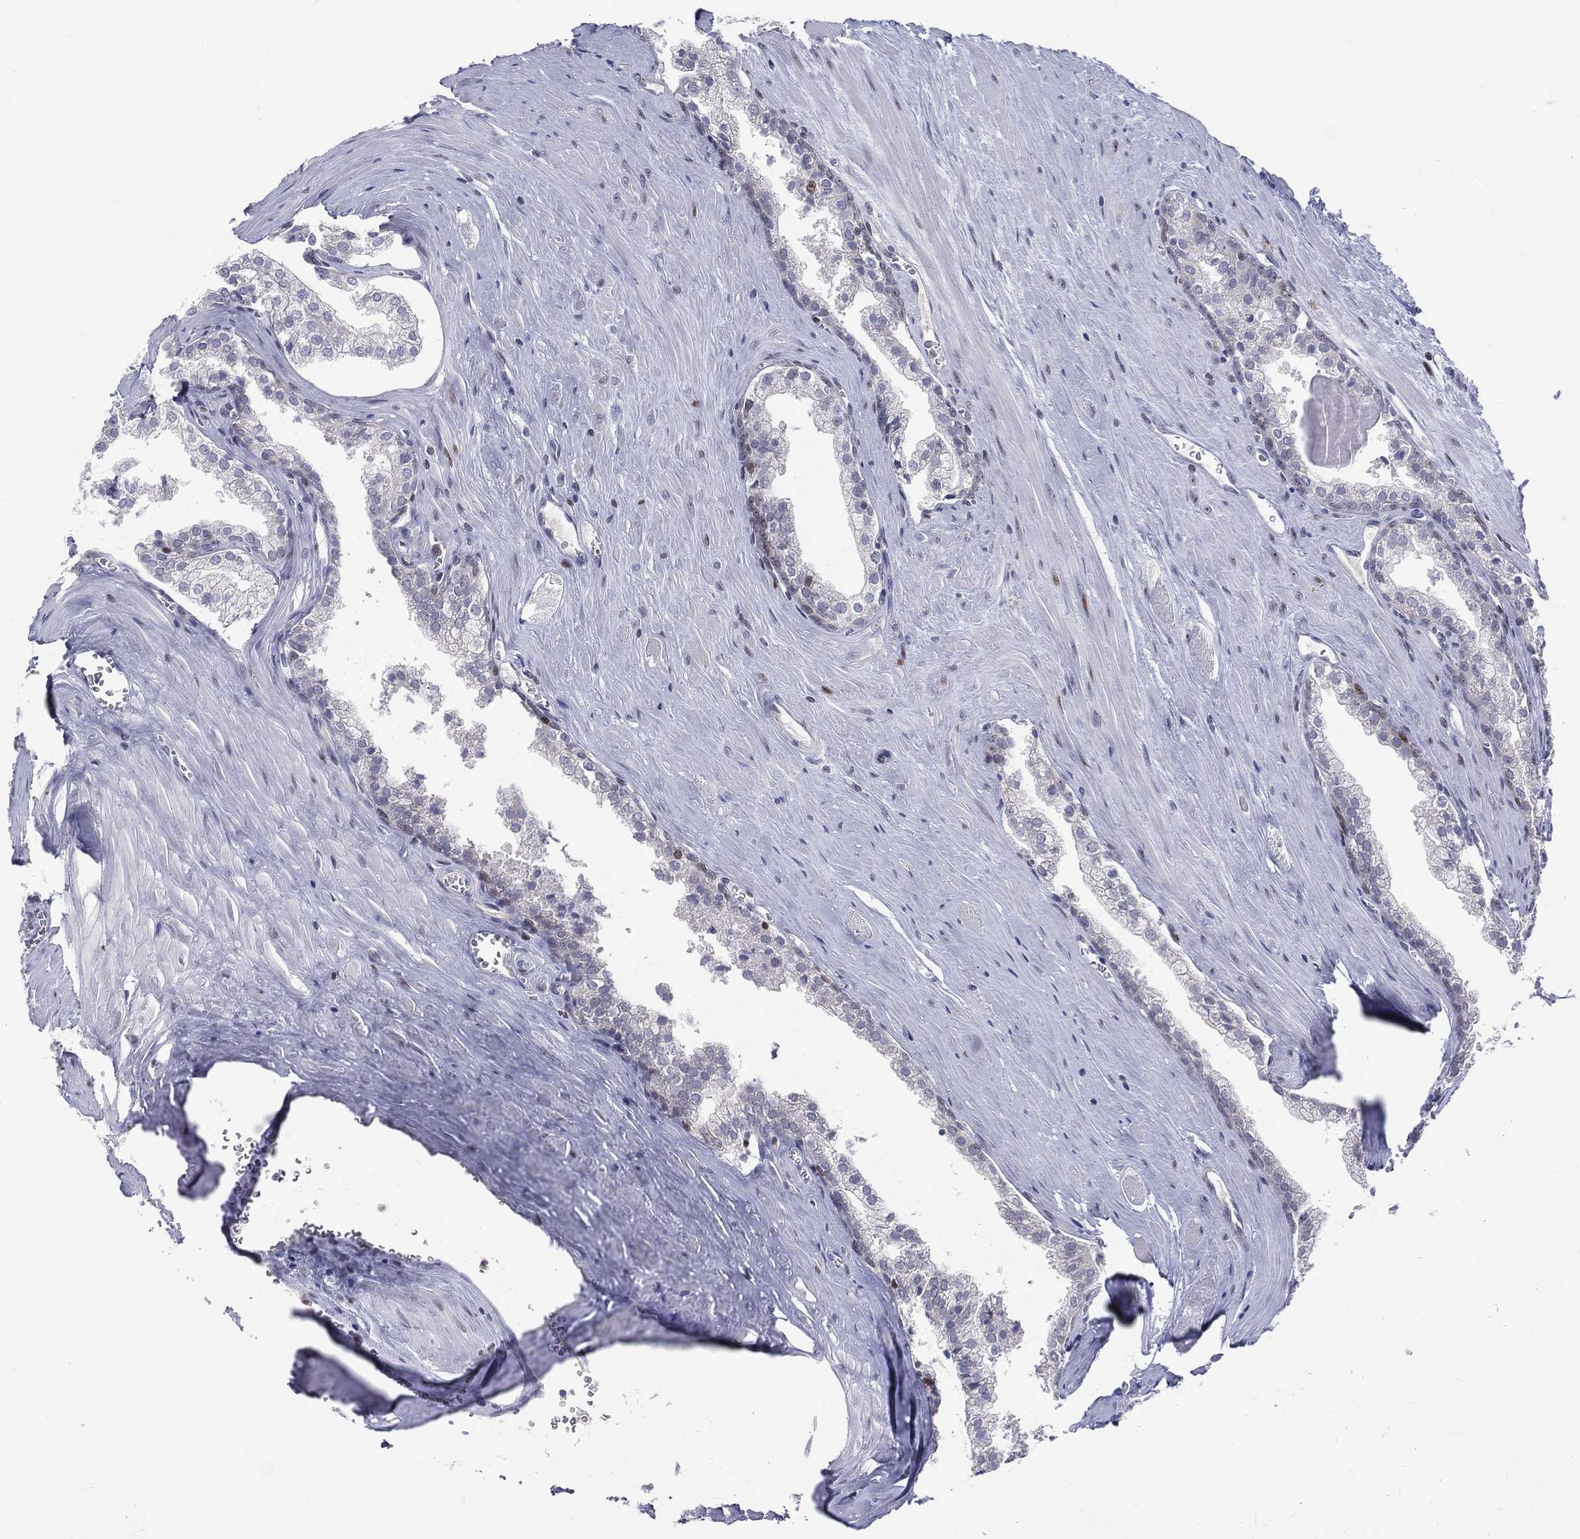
{"staining": {"intensity": "negative", "quantity": "none", "location": "none"}, "tissue": "prostate cancer", "cell_type": "Tumor cells", "image_type": "cancer", "snomed": [{"axis": "morphology", "description": "Adenocarcinoma, NOS"}, {"axis": "topography", "description": "Prostate"}], "caption": "Tumor cells show no significant protein staining in prostate adenocarcinoma.", "gene": "DBF4B", "patient": {"sex": "male", "age": 72}}